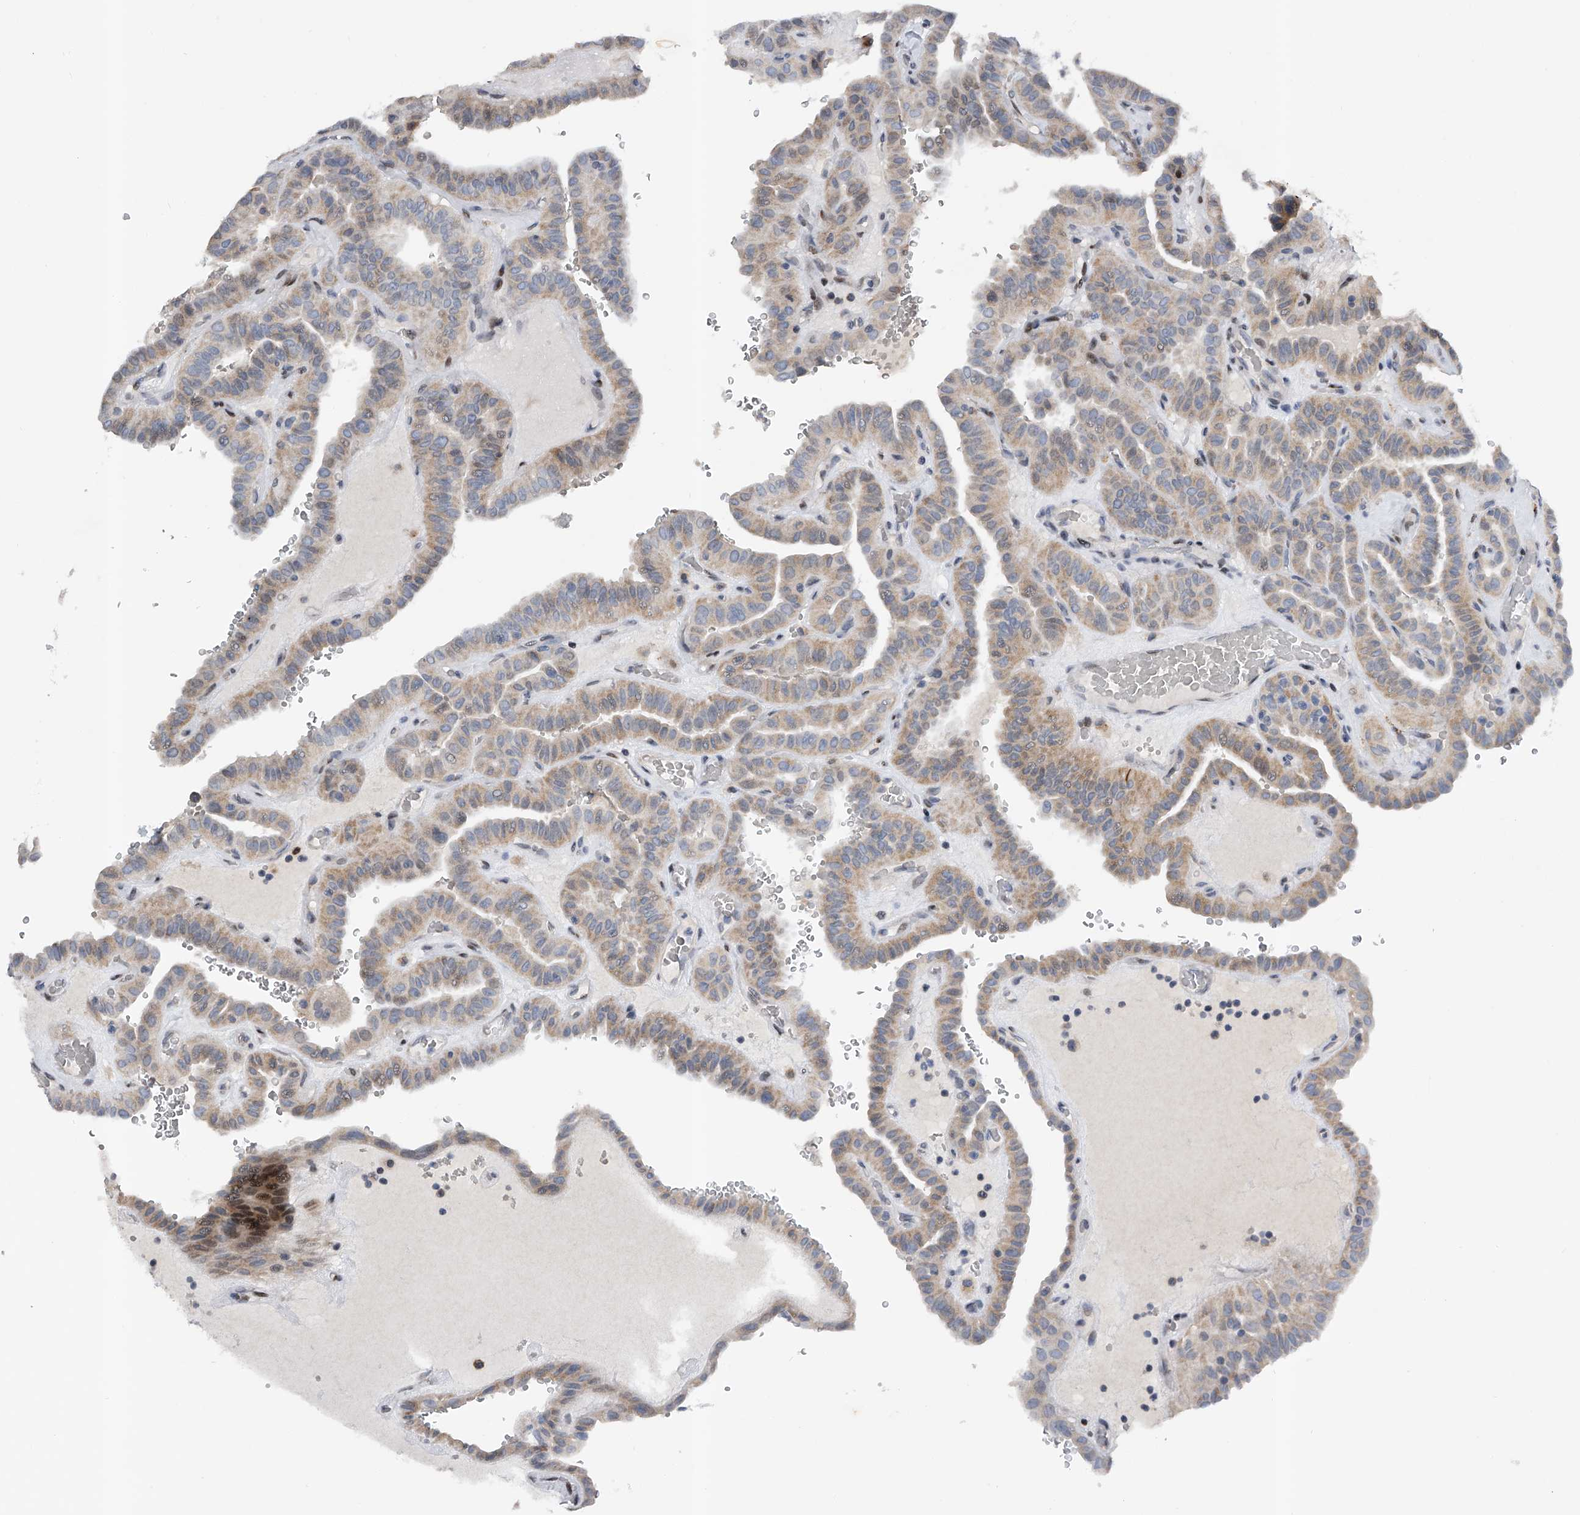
{"staining": {"intensity": "weak", "quantity": "25%-75%", "location": "cytoplasmic/membranous"}, "tissue": "thyroid cancer", "cell_type": "Tumor cells", "image_type": "cancer", "snomed": [{"axis": "morphology", "description": "Papillary adenocarcinoma, NOS"}, {"axis": "topography", "description": "Thyroid gland"}], "caption": "Tumor cells demonstrate low levels of weak cytoplasmic/membranous staining in approximately 25%-75% of cells in human papillary adenocarcinoma (thyroid).", "gene": "RWDD2A", "patient": {"sex": "male", "age": 77}}